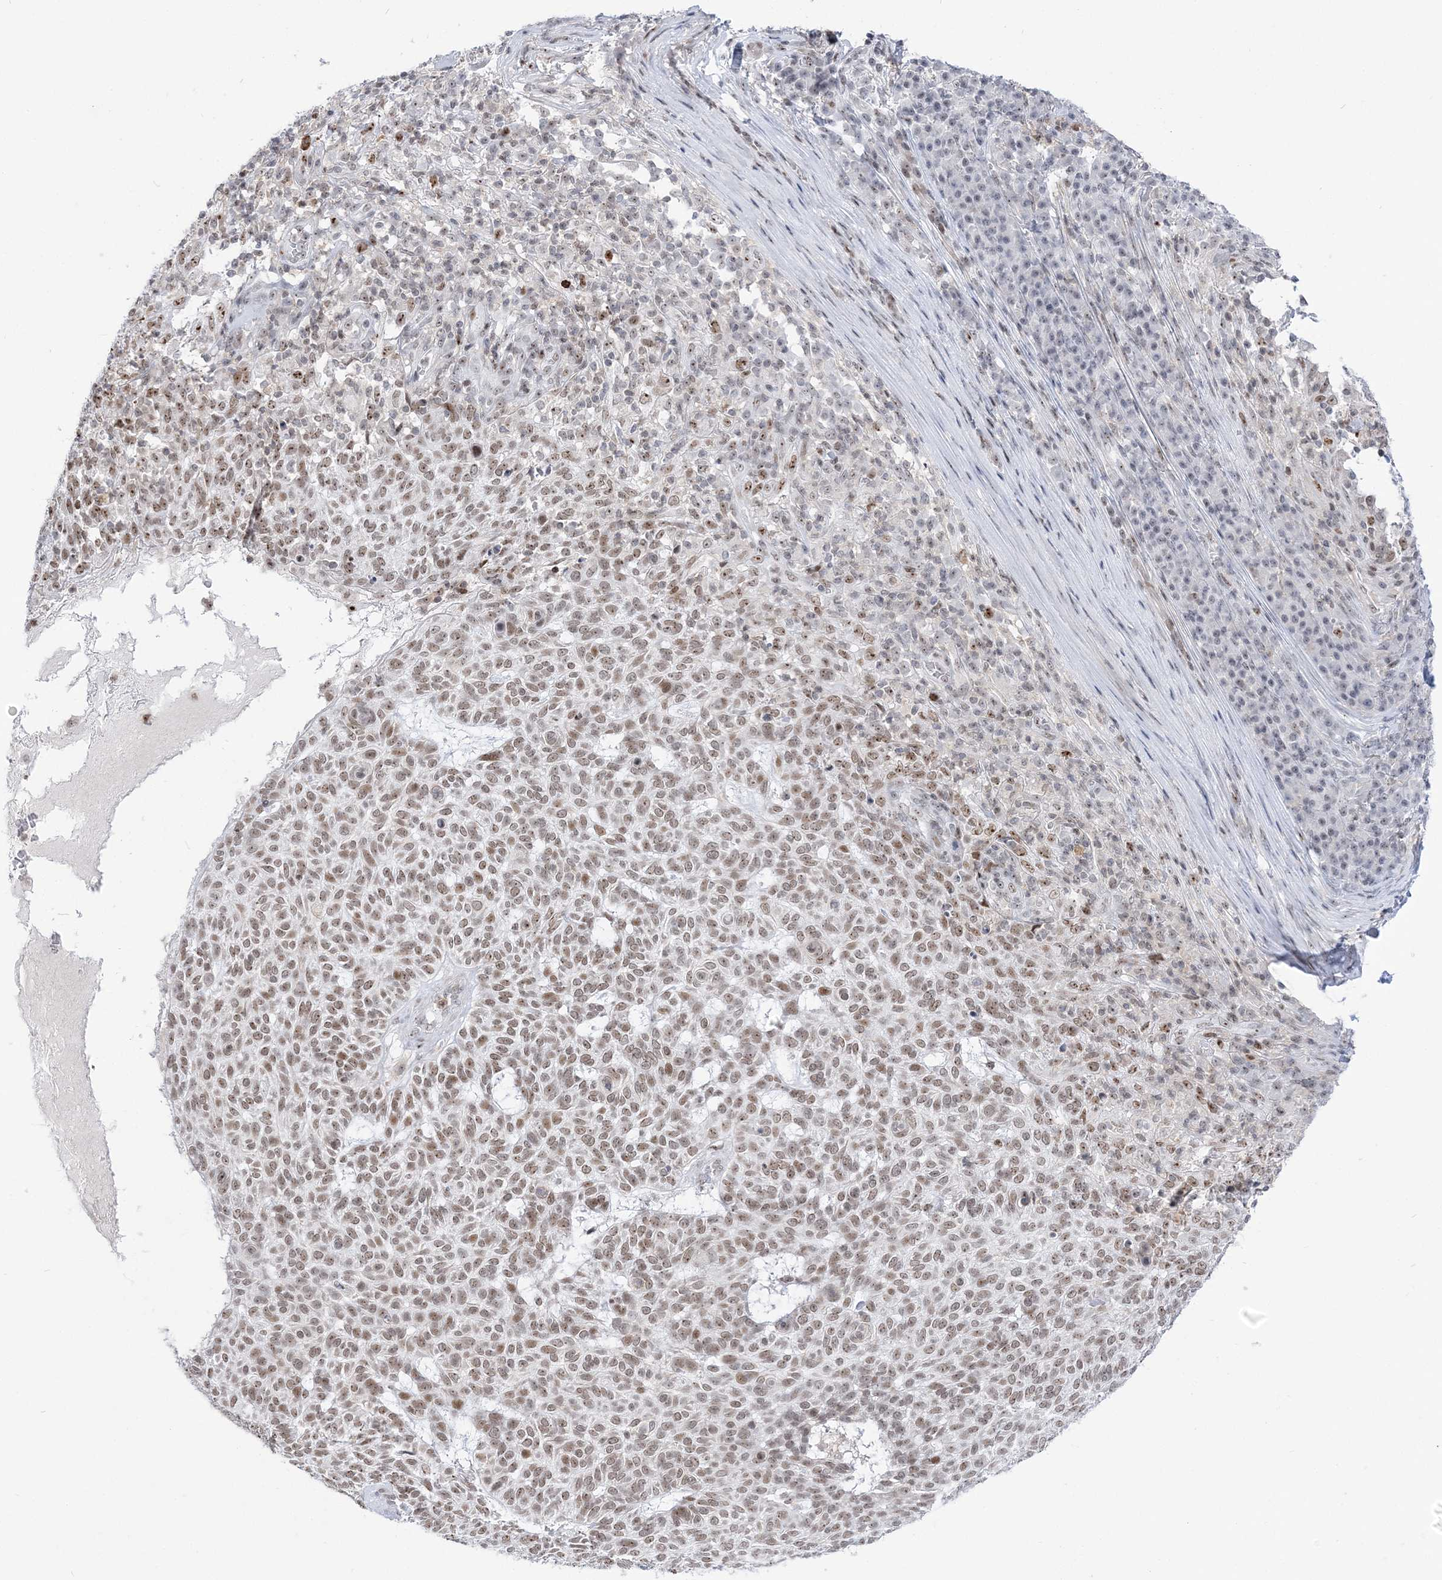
{"staining": {"intensity": "moderate", "quantity": ">75%", "location": "nuclear"}, "tissue": "skin cancer", "cell_type": "Tumor cells", "image_type": "cancer", "snomed": [{"axis": "morphology", "description": "Squamous cell carcinoma, NOS"}, {"axis": "topography", "description": "Skin"}], "caption": "Immunohistochemical staining of skin cancer exhibits moderate nuclear protein expression in about >75% of tumor cells. (DAB IHC with brightfield microscopy, high magnification).", "gene": "DDX21", "patient": {"sex": "female", "age": 90}}